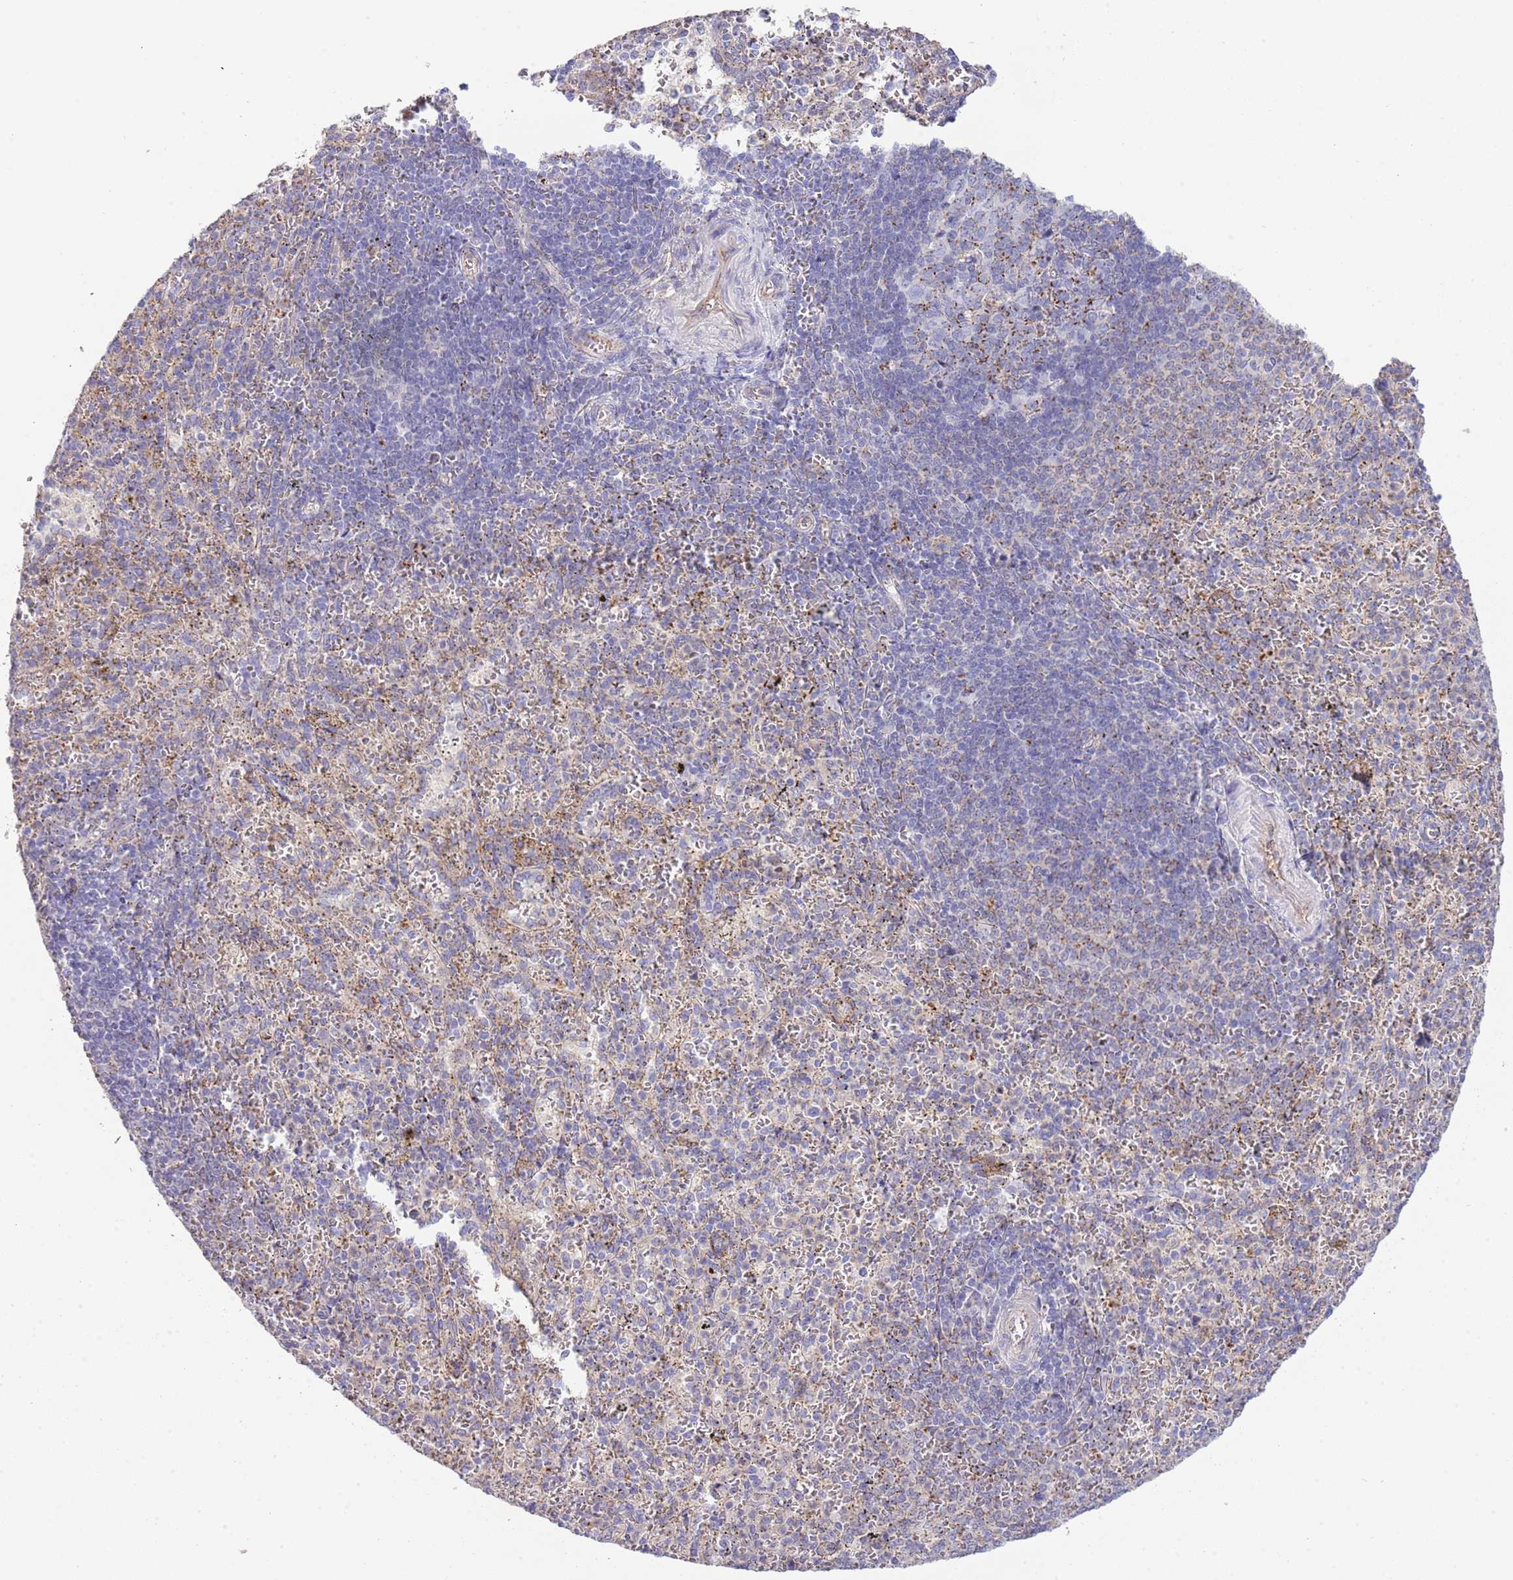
{"staining": {"intensity": "negative", "quantity": "none", "location": "none"}, "tissue": "spleen", "cell_type": "Cells in red pulp", "image_type": "normal", "snomed": [{"axis": "morphology", "description": "Normal tissue, NOS"}, {"axis": "topography", "description": "Spleen"}], "caption": "Cells in red pulp are negative for brown protein staining in normal spleen. (Stains: DAB immunohistochemistry (IHC) with hematoxylin counter stain, Microscopy: brightfield microscopy at high magnification).", "gene": "ABHD17A", "patient": {"sex": "female", "age": 21}}